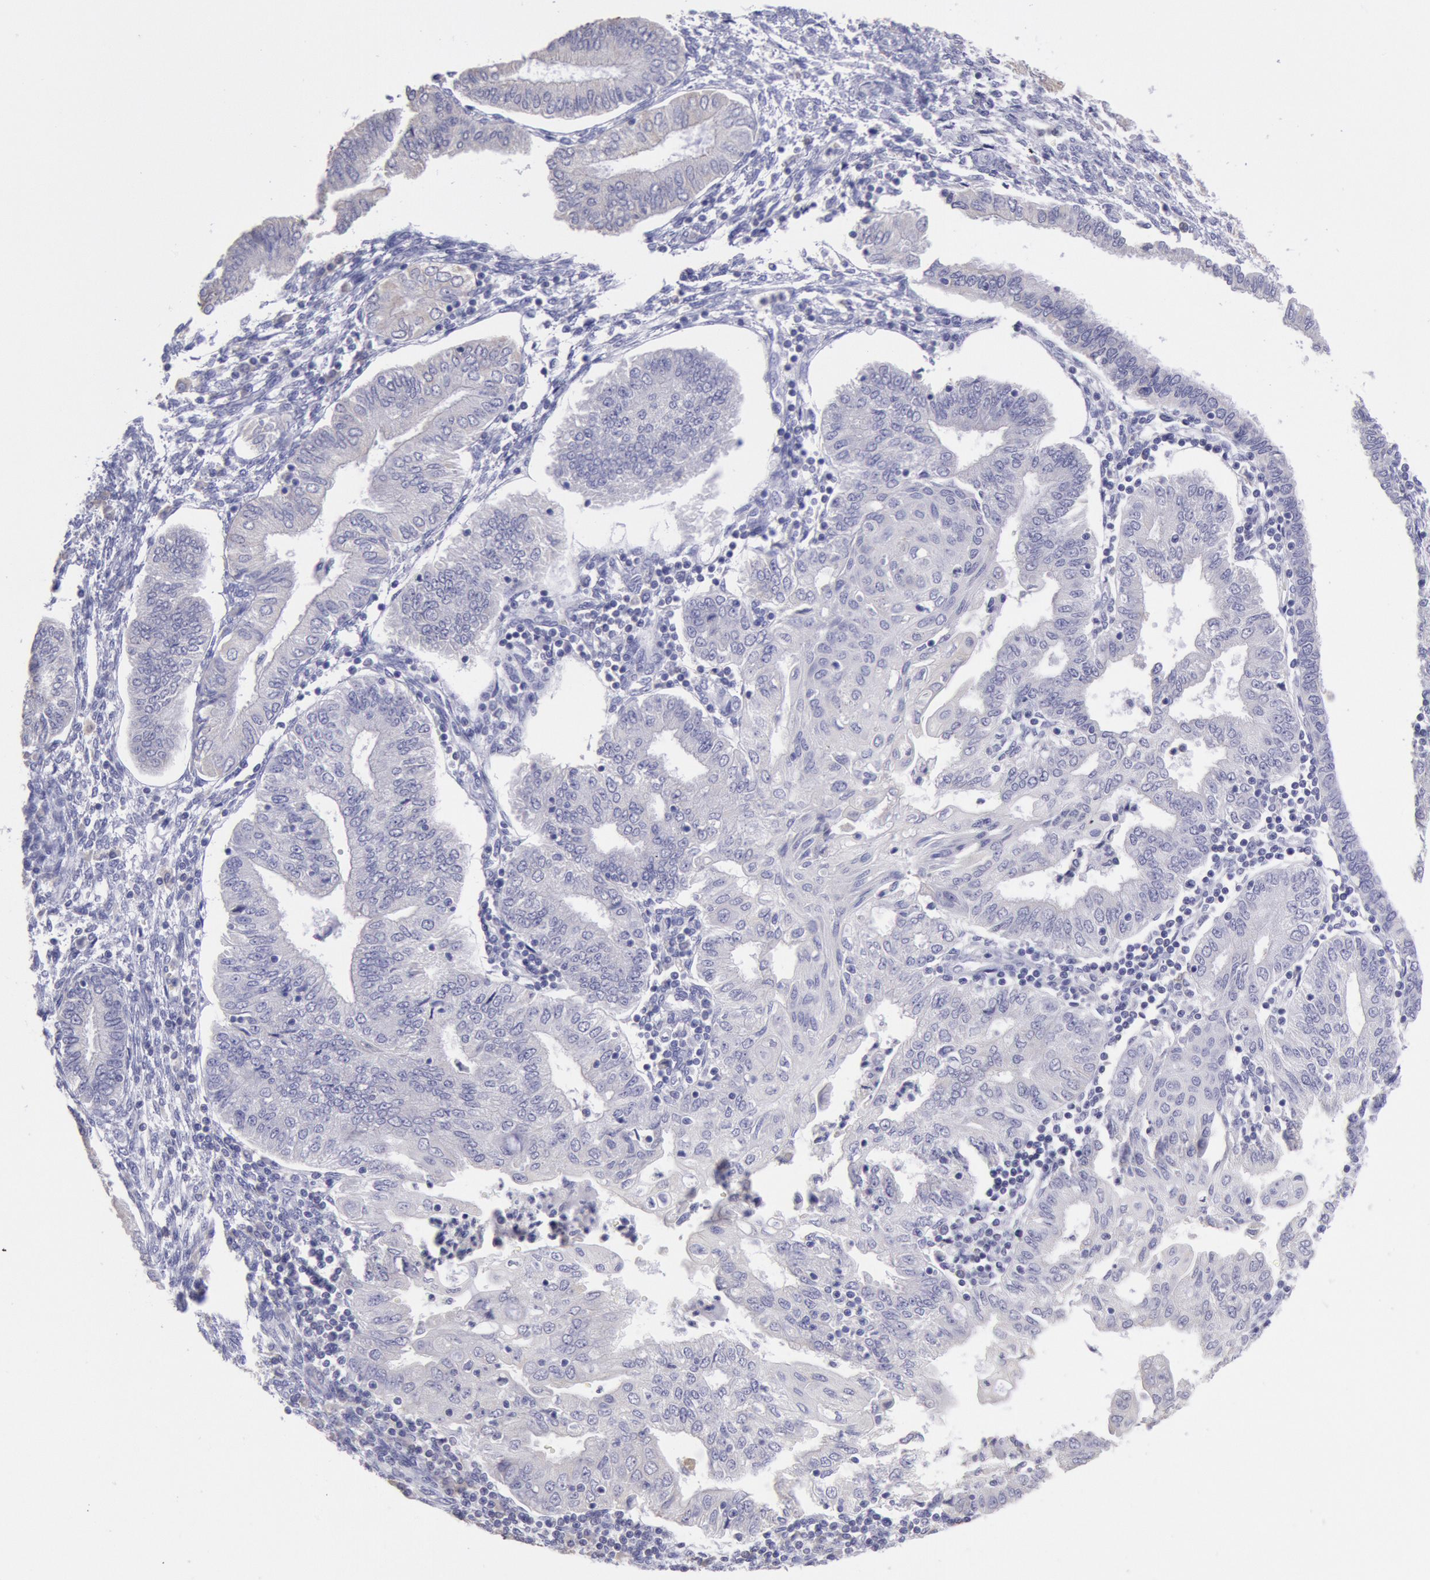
{"staining": {"intensity": "negative", "quantity": "none", "location": "none"}, "tissue": "endometrial cancer", "cell_type": "Tumor cells", "image_type": "cancer", "snomed": [{"axis": "morphology", "description": "Adenocarcinoma, NOS"}, {"axis": "topography", "description": "Endometrium"}], "caption": "Tumor cells are negative for brown protein staining in endometrial cancer. (DAB immunohistochemistry visualized using brightfield microscopy, high magnification).", "gene": "MYH7", "patient": {"sex": "female", "age": 51}}